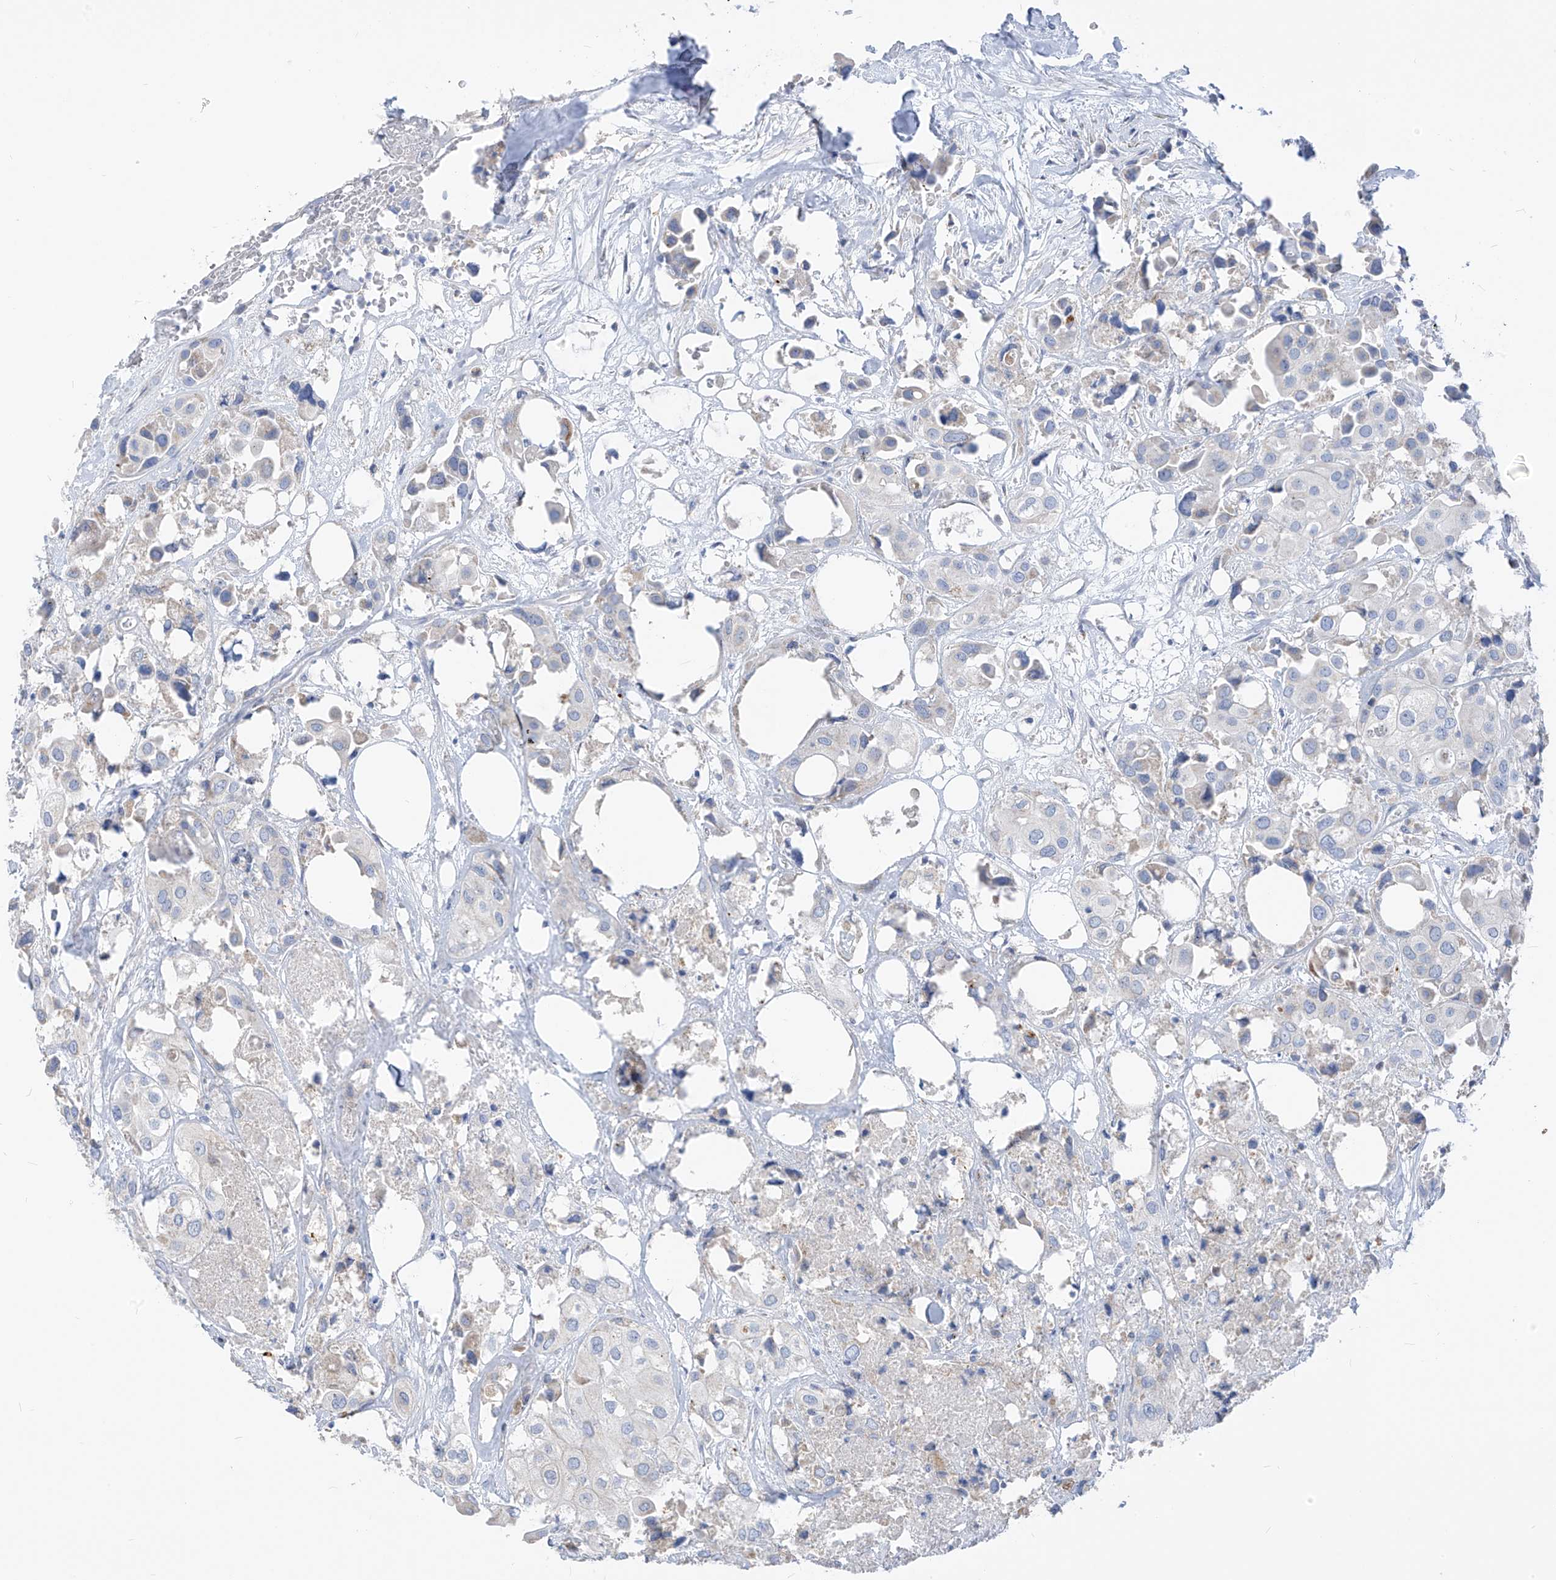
{"staining": {"intensity": "negative", "quantity": "none", "location": "none"}, "tissue": "urothelial cancer", "cell_type": "Tumor cells", "image_type": "cancer", "snomed": [{"axis": "morphology", "description": "Urothelial carcinoma, High grade"}, {"axis": "topography", "description": "Urinary bladder"}], "caption": "Micrograph shows no protein positivity in tumor cells of urothelial cancer tissue.", "gene": "ZNF404", "patient": {"sex": "male", "age": 64}}